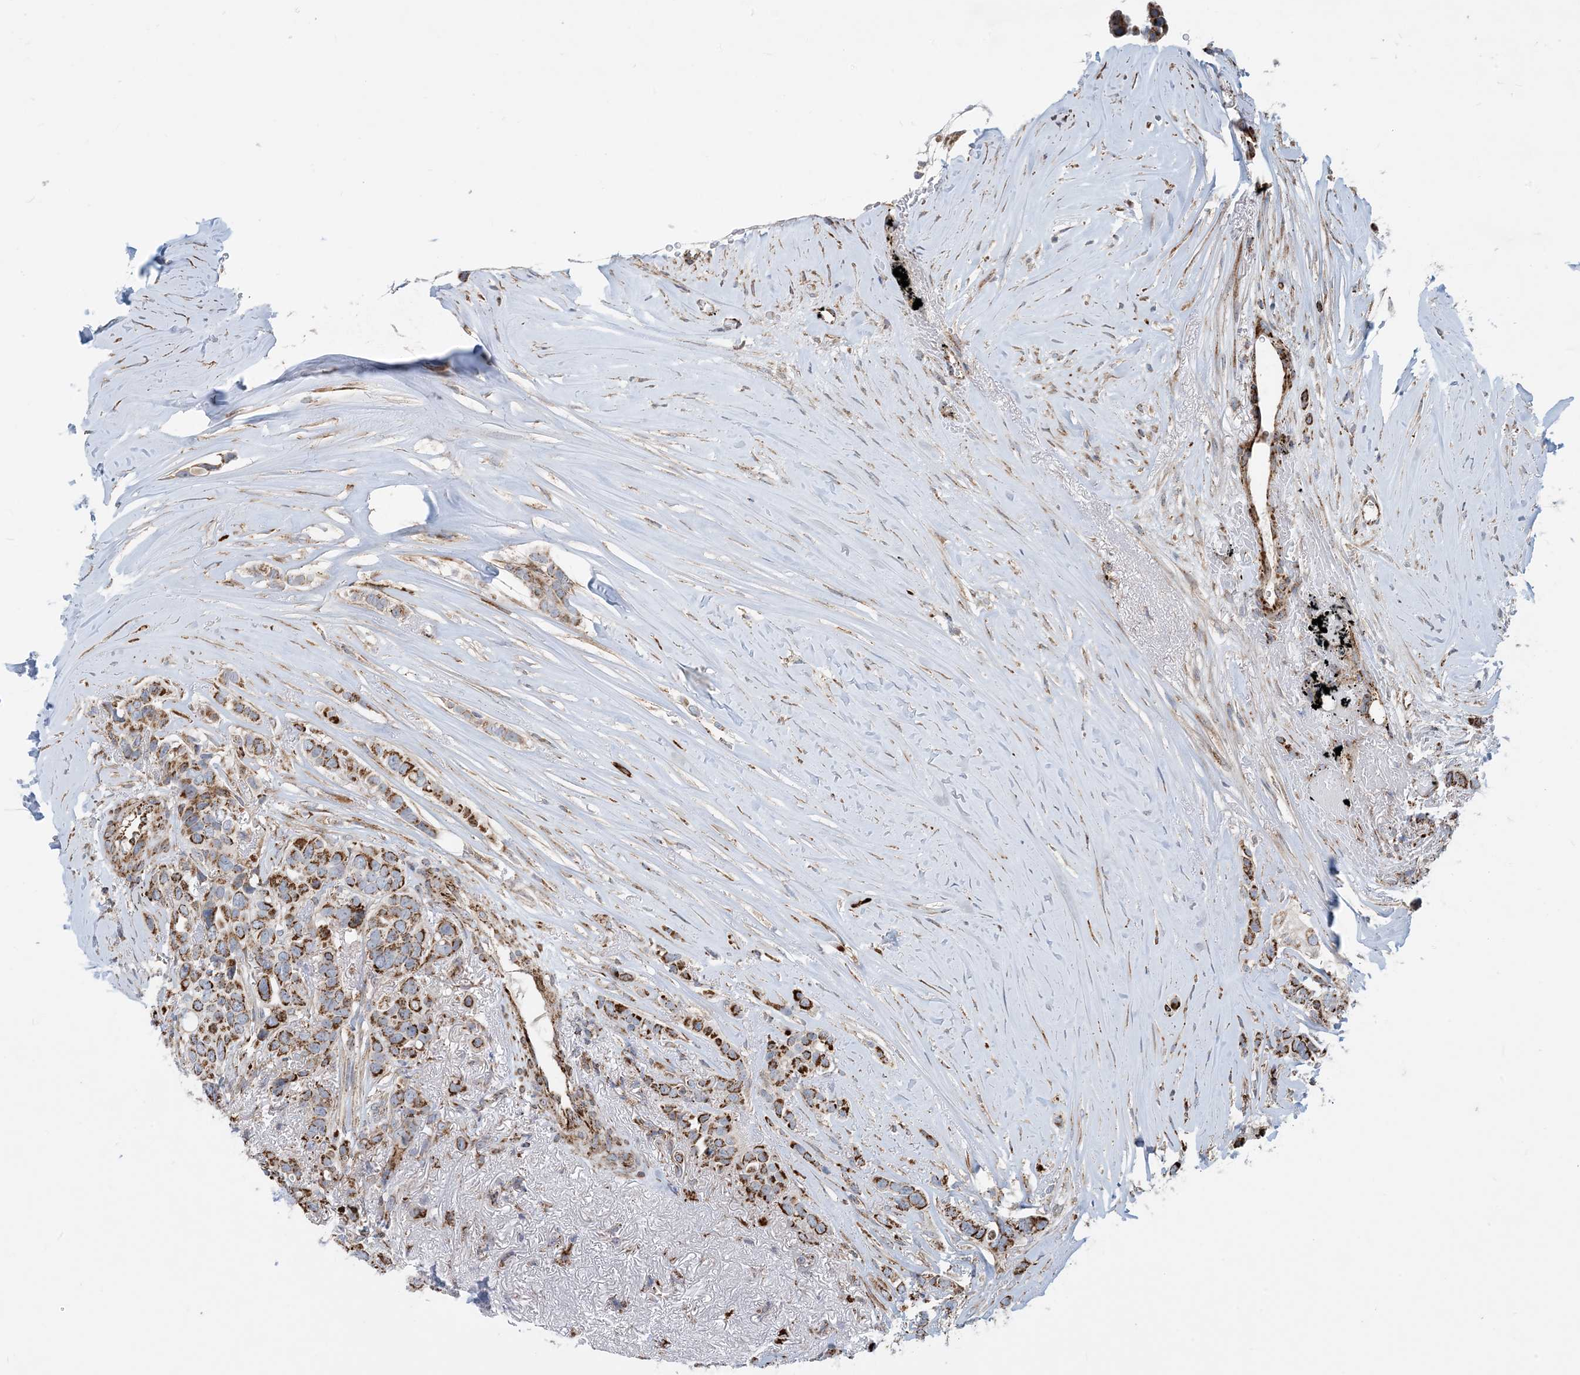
{"staining": {"intensity": "strong", "quantity": ">75%", "location": "cytoplasmic/membranous"}, "tissue": "breast cancer", "cell_type": "Tumor cells", "image_type": "cancer", "snomed": [{"axis": "morphology", "description": "Lobular carcinoma"}, {"axis": "topography", "description": "Breast"}], "caption": "Immunohistochemical staining of breast cancer (lobular carcinoma) exhibits strong cytoplasmic/membranous protein positivity in about >75% of tumor cells.", "gene": "PCDHGA1", "patient": {"sex": "female", "age": 51}}